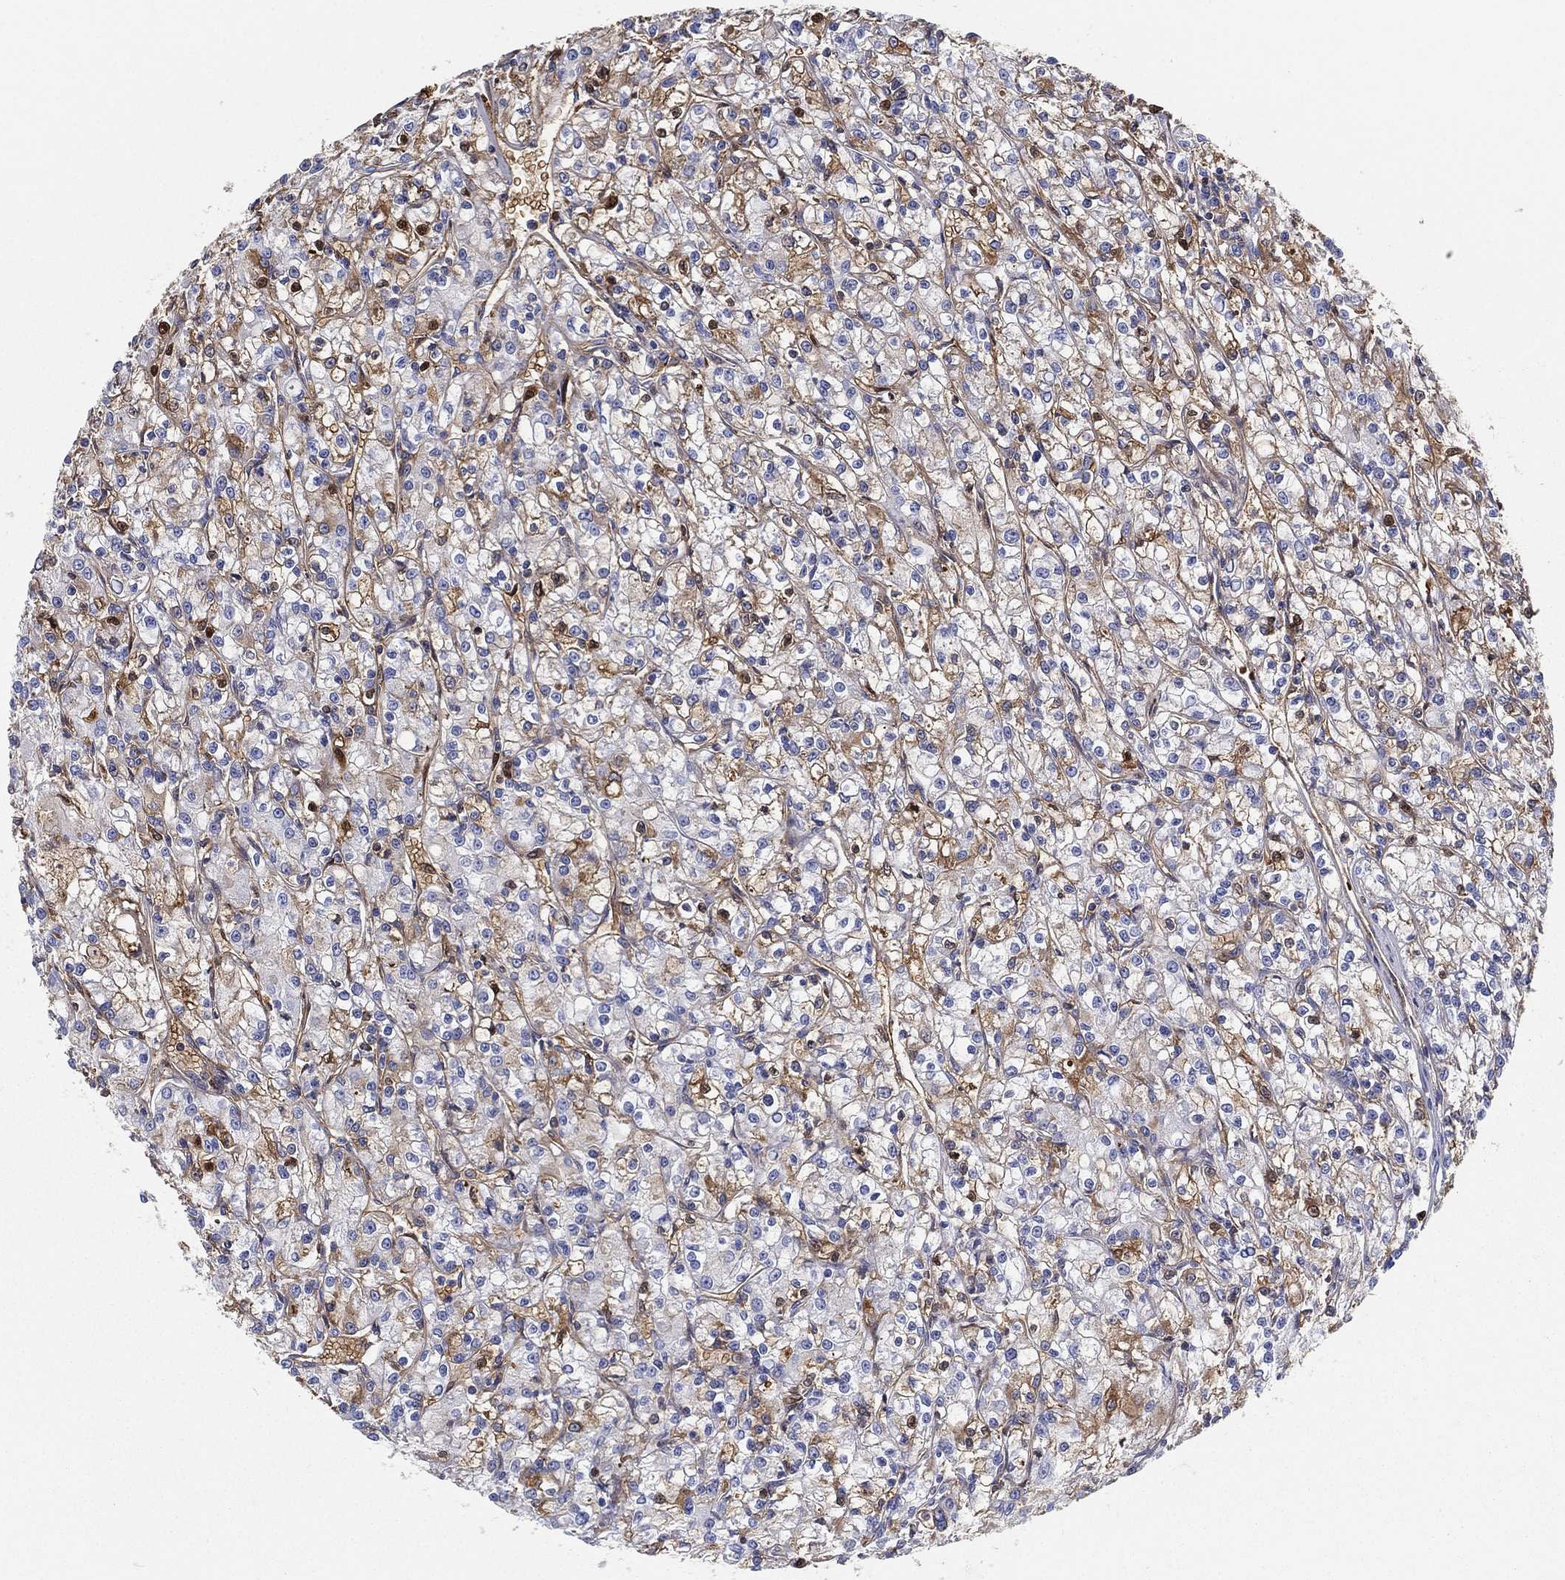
{"staining": {"intensity": "moderate", "quantity": "25%-75%", "location": "cytoplasmic/membranous"}, "tissue": "renal cancer", "cell_type": "Tumor cells", "image_type": "cancer", "snomed": [{"axis": "morphology", "description": "Adenocarcinoma, NOS"}, {"axis": "topography", "description": "Kidney"}], "caption": "The histopathology image displays staining of renal cancer (adenocarcinoma), revealing moderate cytoplasmic/membranous protein expression (brown color) within tumor cells.", "gene": "IFNB1", "patient": {"sex": "female", "age": 59}}